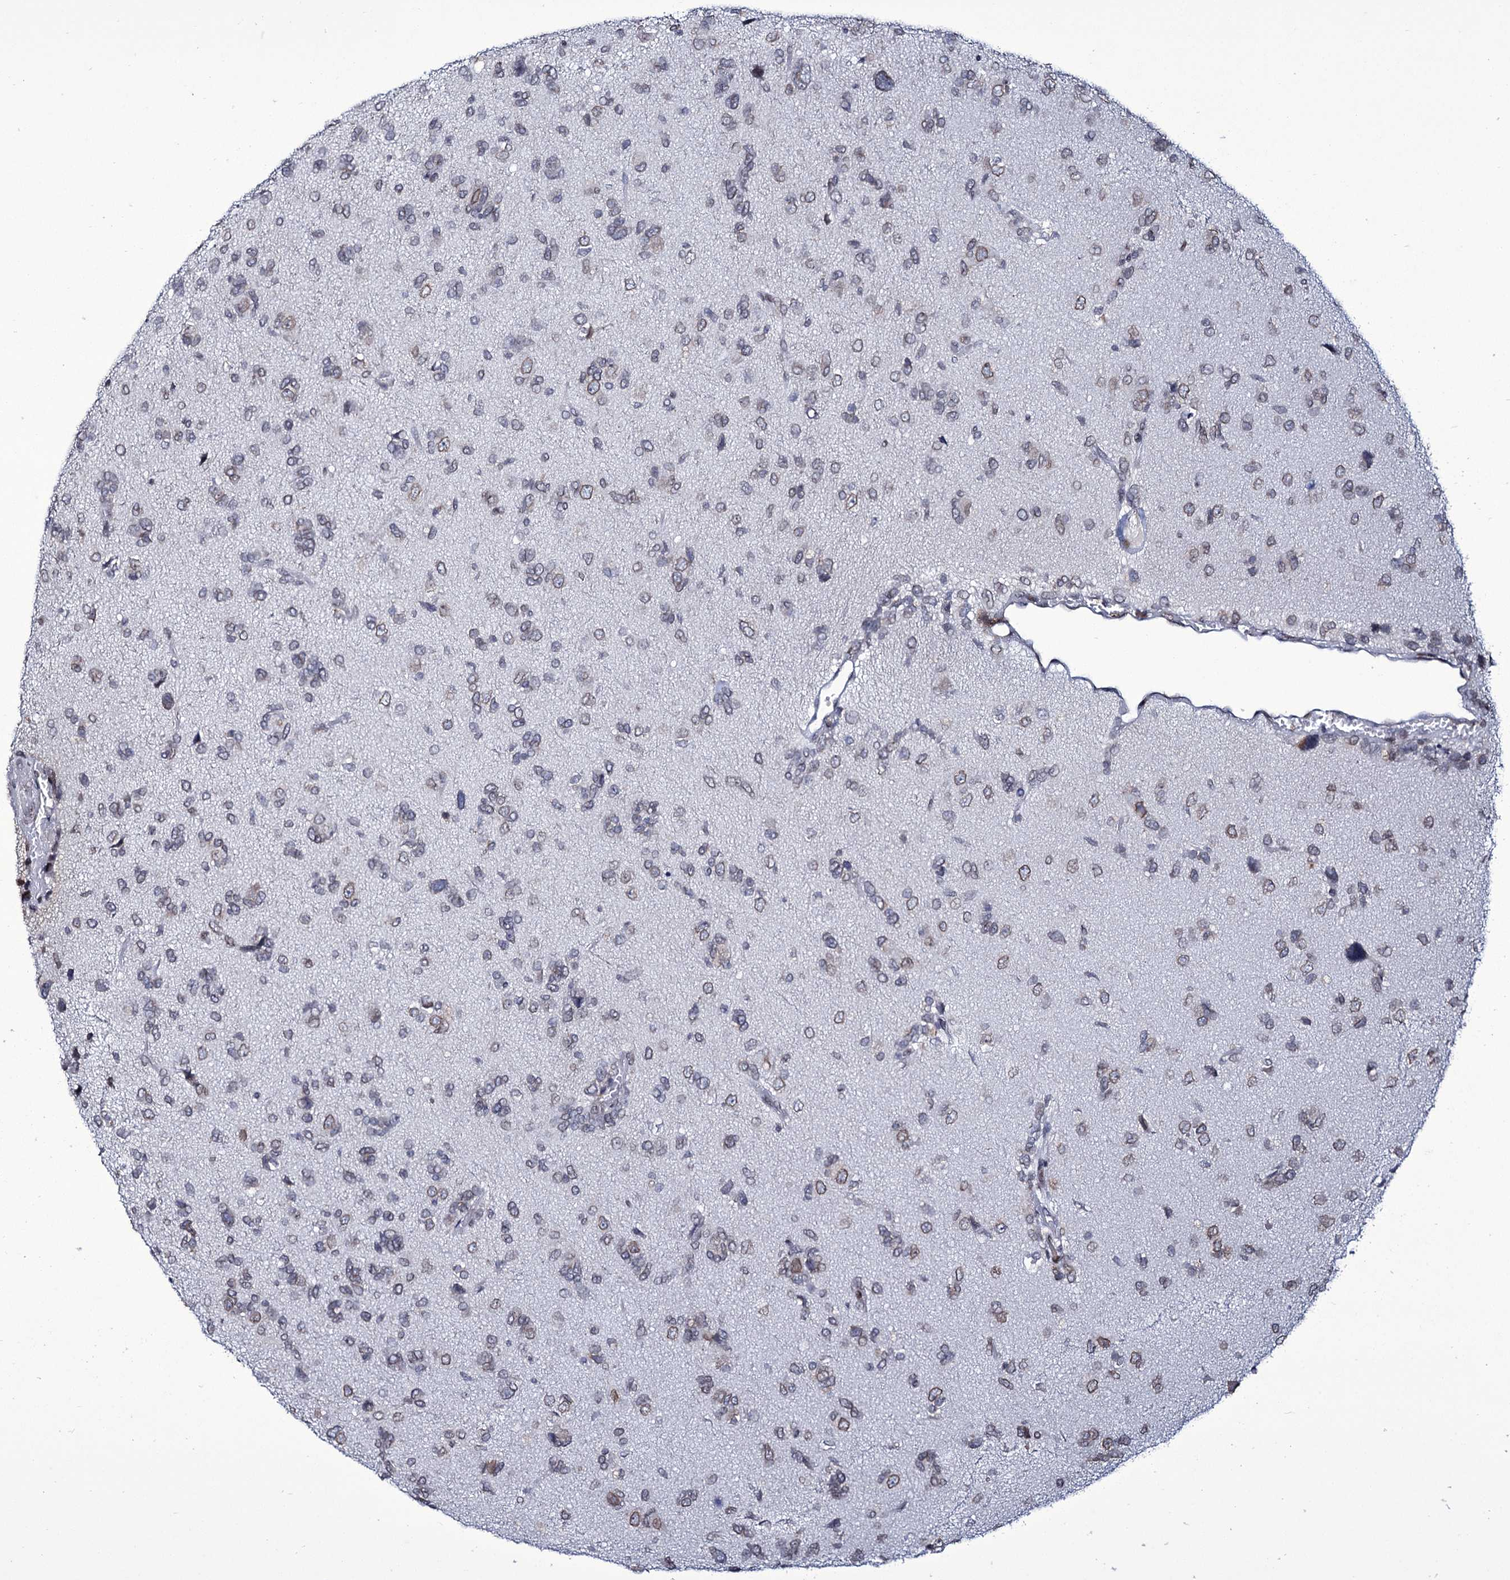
{"staining": {"intensity": "weak", "quantity": "25%-75%", "location": "cytoplasmic/membranous,nuclear"}, "tissue": "glioma", "cell_type": "Tumor cells", "image_type": "cancer", "snomed": [{"axis": "morphology", "description": "Glioma, malignant, High grade"}, {"axis": "topography", "description": "Brain"}], "caption": "A histopathology image of malignant high-grade glioma stained for a protein reveals weak cytoplasmic/membranous and nuclear brown staining in tumor cells.", "gene": "ZC3H12C", "patient": {"sex": "female", "age": 59}}